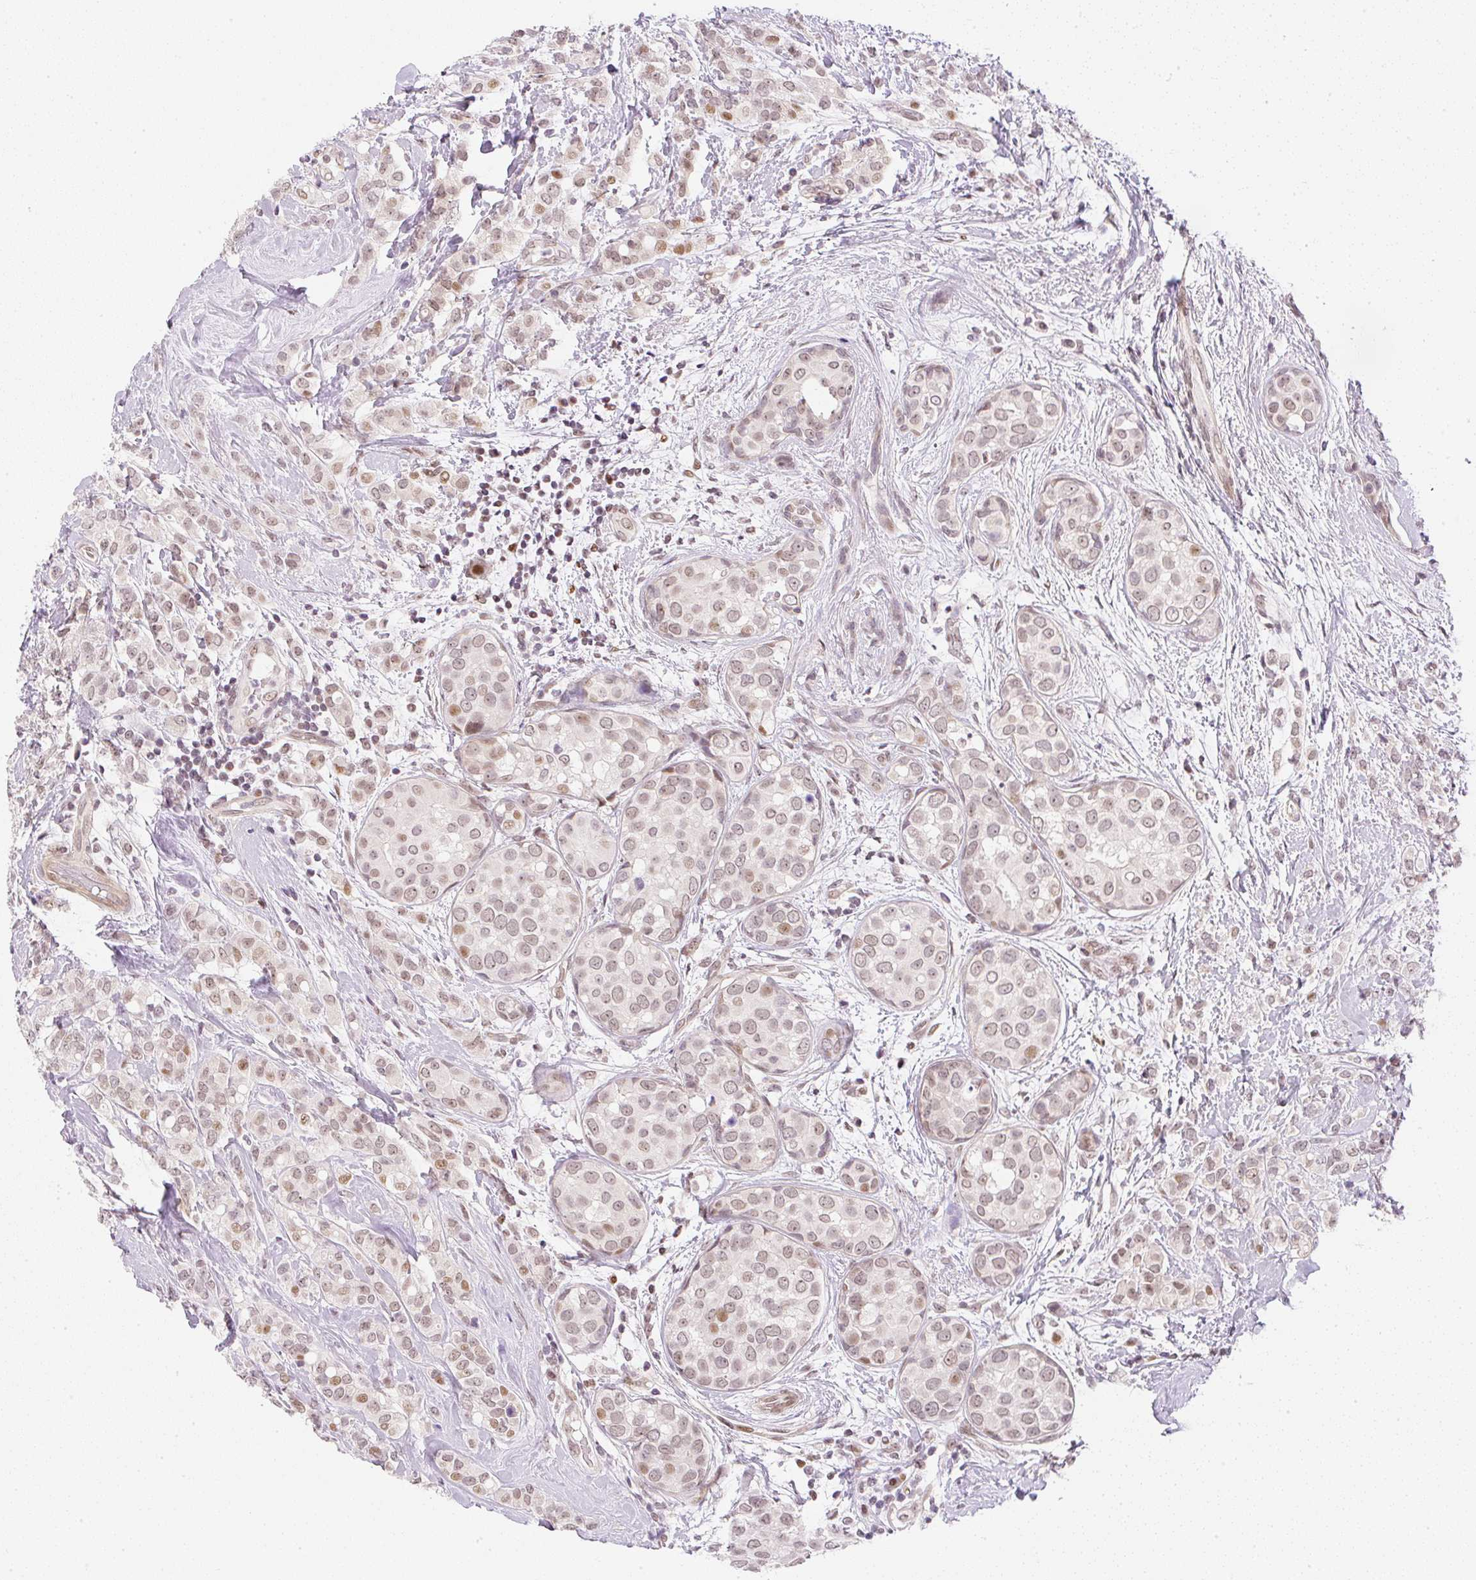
{"staining": {"intensity": "weak", "quantity": ">75%", "location": "nuclear"}, "tissue": "breast cancer", "cell_type": "Tumor cells", "image_type": "cancer", "snomed": [{"axis": "morphology", "description": "Lobular carcinoma"}, {"axis": "topography", "description": "Breast"}], "caption": "Human breast cancer (lobular carcinoma) stained for a protein (brown) exhibits weak nuclear positive expression in approximately >75% of tumor cells.", "gene": "DPPA4", "patient": {"sex": "female", "age": 68}}